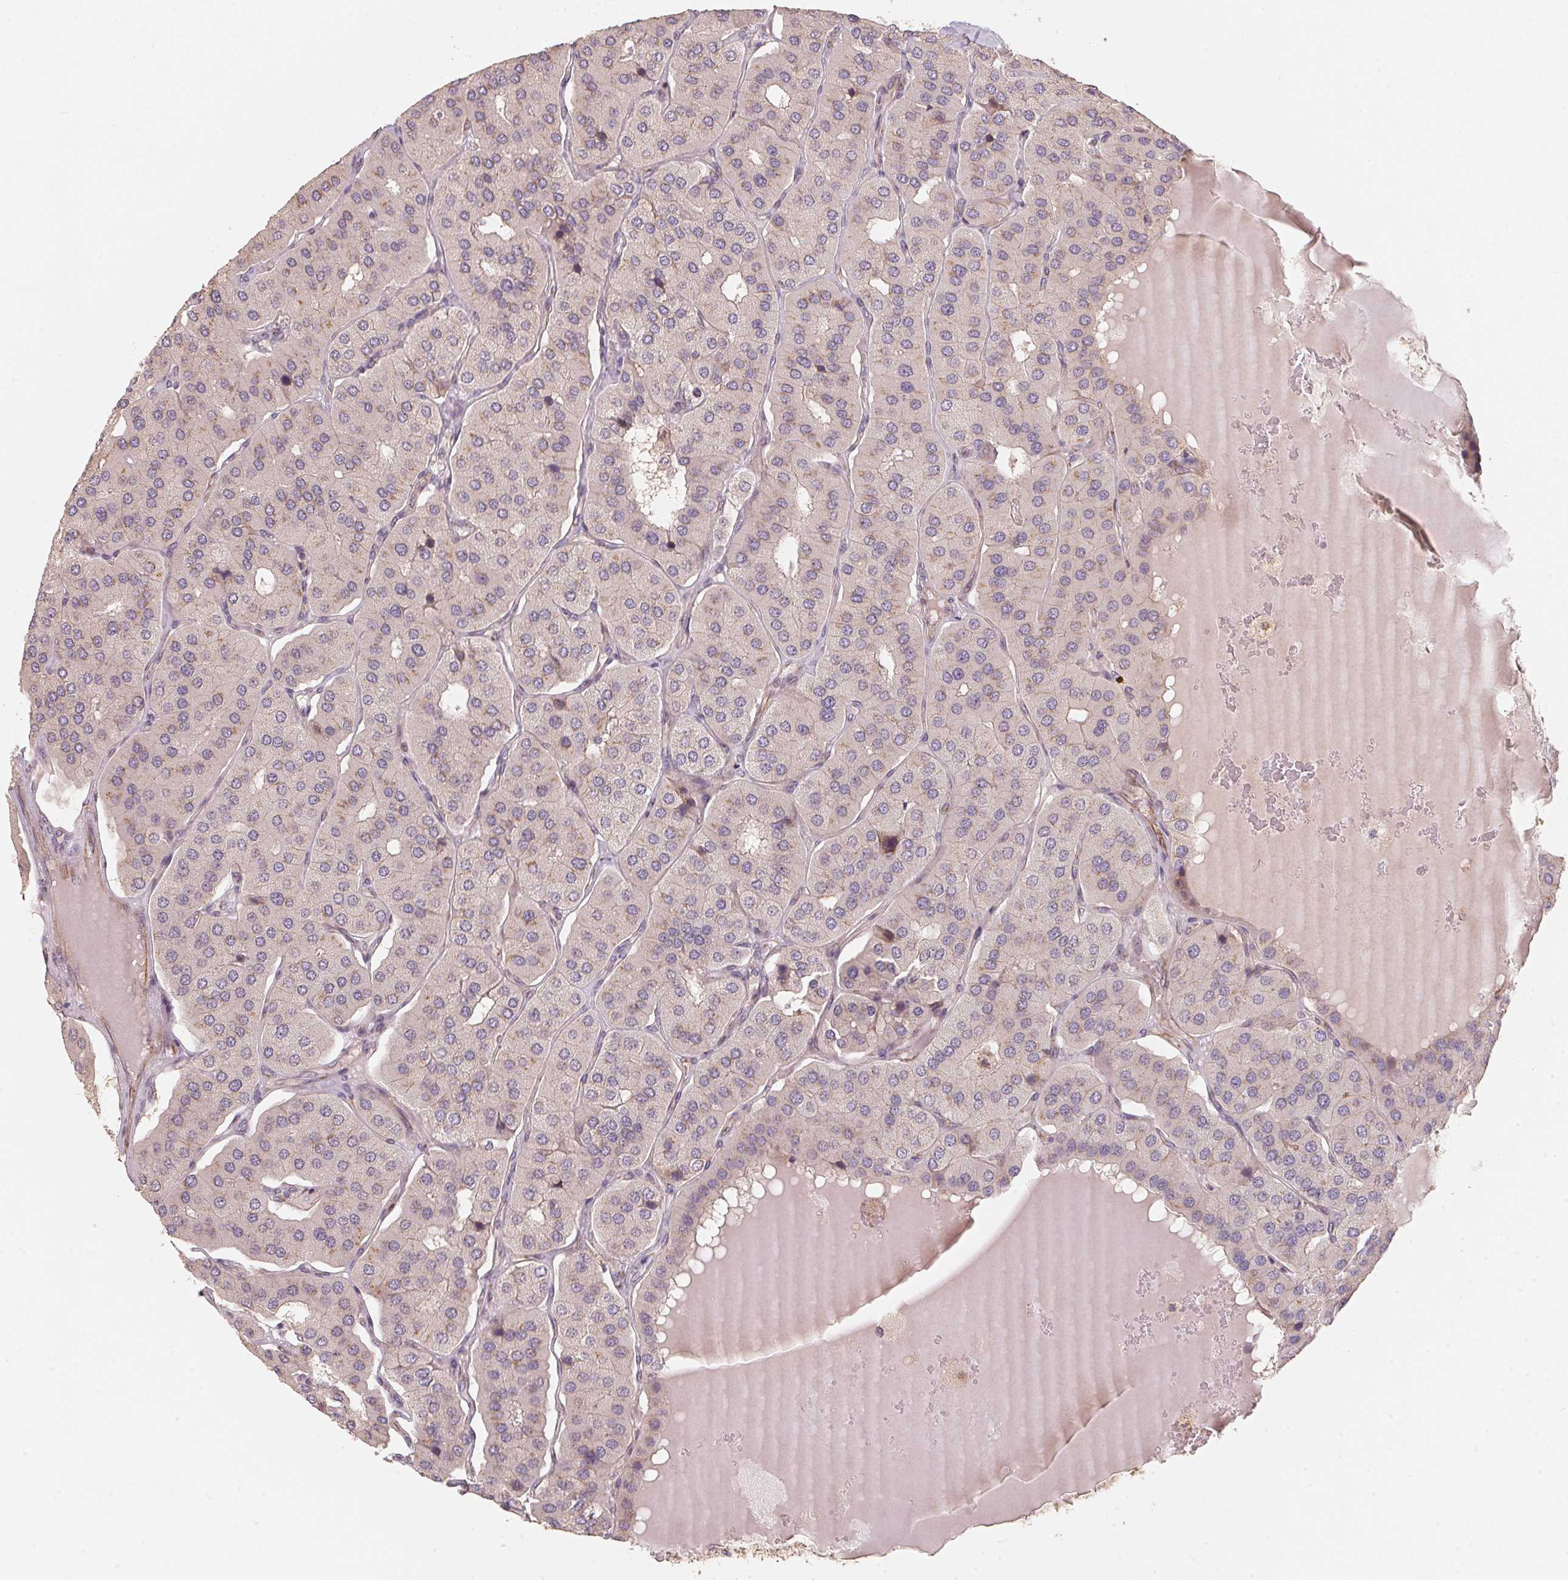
{"staining": {"intensity": "negative", "quantity": "none", "location": "none"}, "tissue": "parathyroid gland", "cell_type": "Glandular cells", "image_type": "normal", "snomed": [{"axis": "morphology", "description": "Normal tissue, NOS"}, {"axis": "morphology", "description": "Adenoma, NOS"}, {"axis": "topography", "description": "Parathyroid gland"}], "caption": "High magnification brightfield microscopy of benign parathyroid gland stained with DAB (3,3'-diaminobenzidine) (brown) and counterstained with hematoxylin (blue): glandular cells show no significant positivity. Brightfield microscopy of IHC stained with DAB (3,3'-diaminobenzidine) (brown) and hematoxylin (blue), captured at high magnification.", "gene": "TSPAN12", "patient": {"sex": "female", "age": 86}}